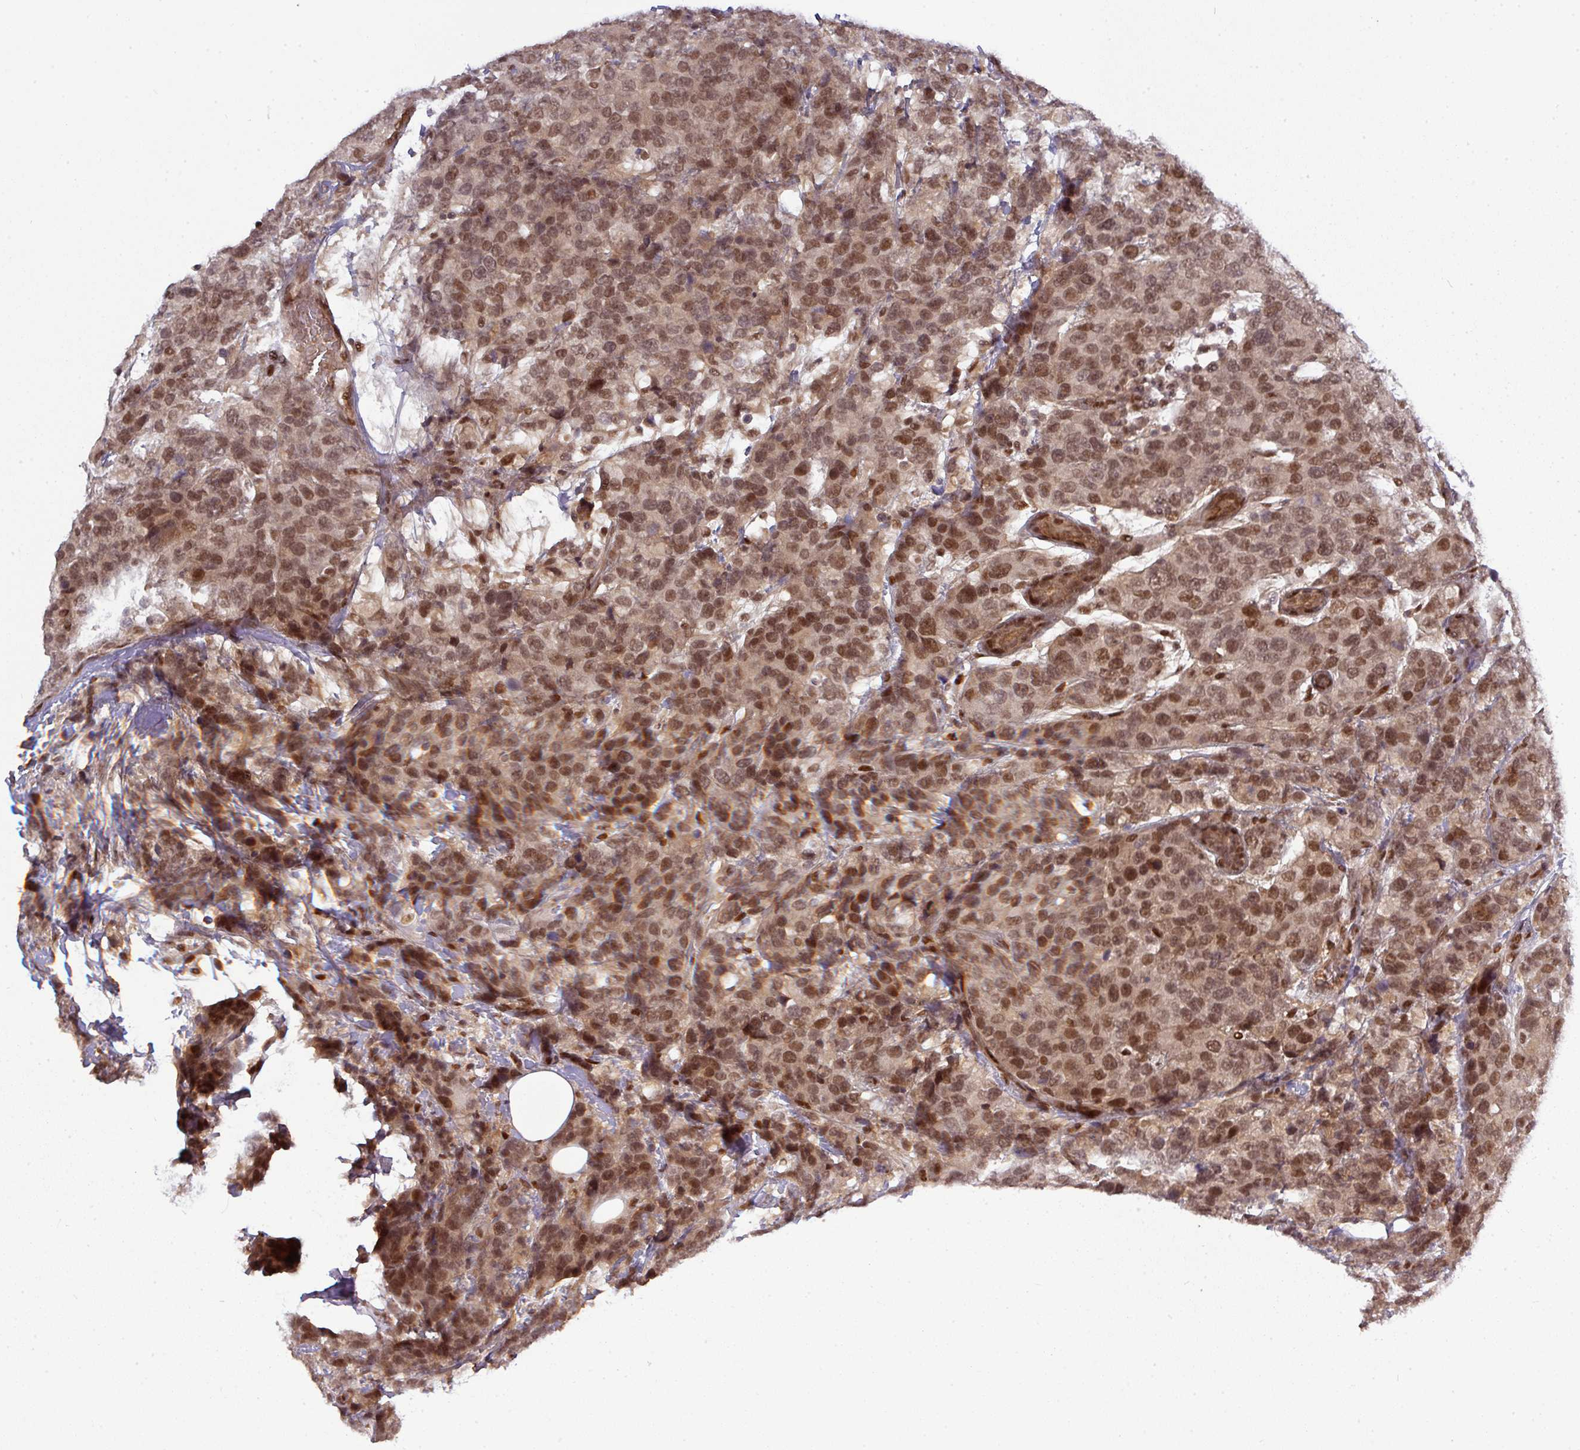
{"staining": {"intensity": "strong", "quantity": ">75%", "location": "nuclear"}, "tissue": "breast cancer", "cell_type": "Tumor cells", "image_type": "cancer", "snomed": [{"axis": "morphology", "description": "Lobular carcinoma"}, {"axis": "topography", "description": "Breast"}], "caption": "A high-resolution photomicrograph shows immunohistochemistry (IHC) staining of breast lobular carcinoma, which exhibits strong nuclear positivity in approximately >75% of tumor cells.", "gene": "CIC", "patient": {"sex": "female", "age": 59}}